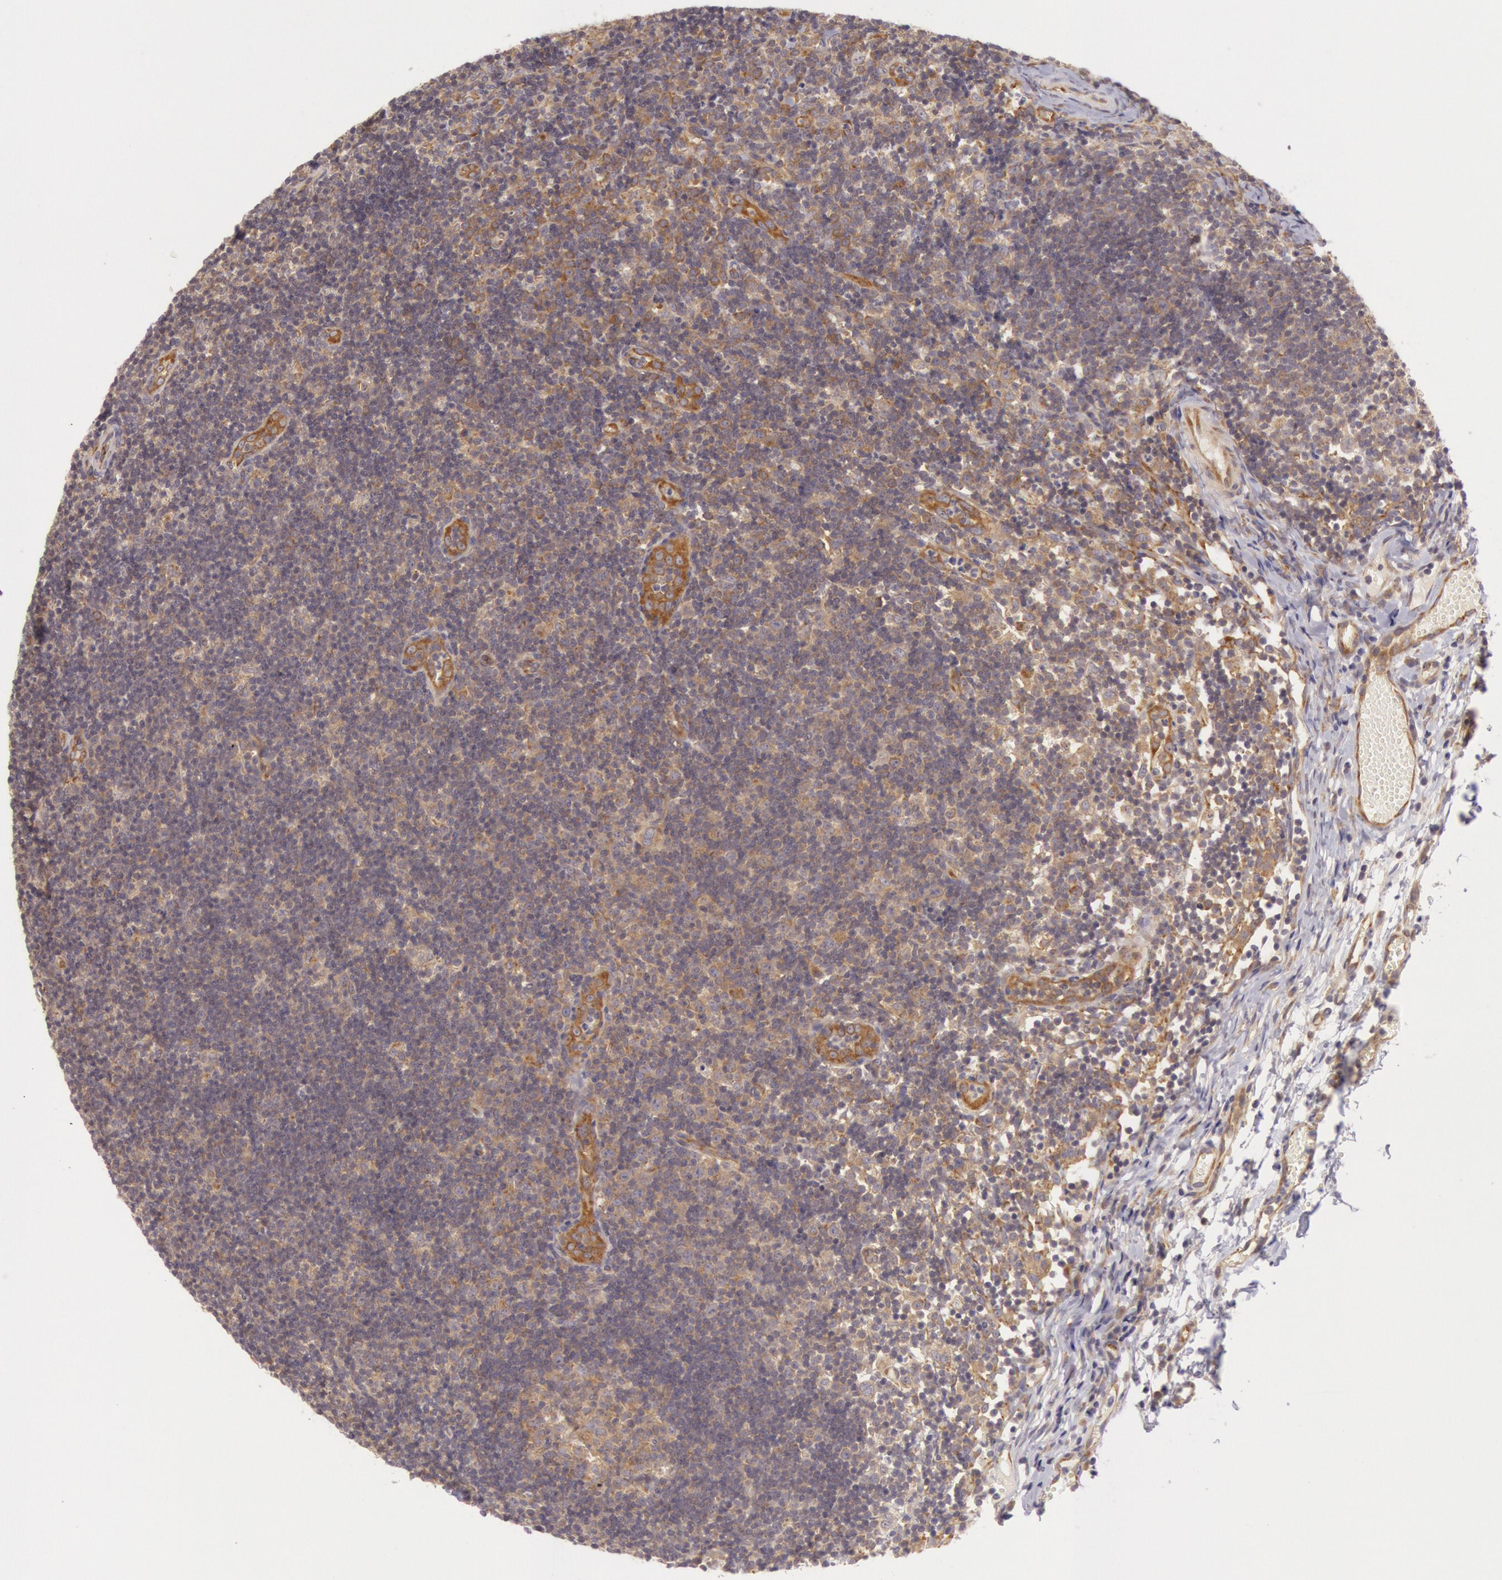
{"staining": {"intensity": "moderate", "quantity": "25%-75%", "location": "cytoplasmic/membranous"}, "tissue": "lymph node", "cell_type": "Germinal center cells", "image_type": "normal", "snomed": [{"axis": "morphology", "description": "Normal tissue, NOS"}, {"axis": "morphology", "description": "Inflammation, NOS"}, {"axis": "topography", "description": "Lymph node"}, {"axis": "topography", "description": "Salivary gland"}], "caption": "The immunohistochemical stain shows moderate cytoplasmic/membranous positivity in germinal center cells of benign lymph node.", "gene": "CHUK", "patient": {"sex": "male", "age": 3}}